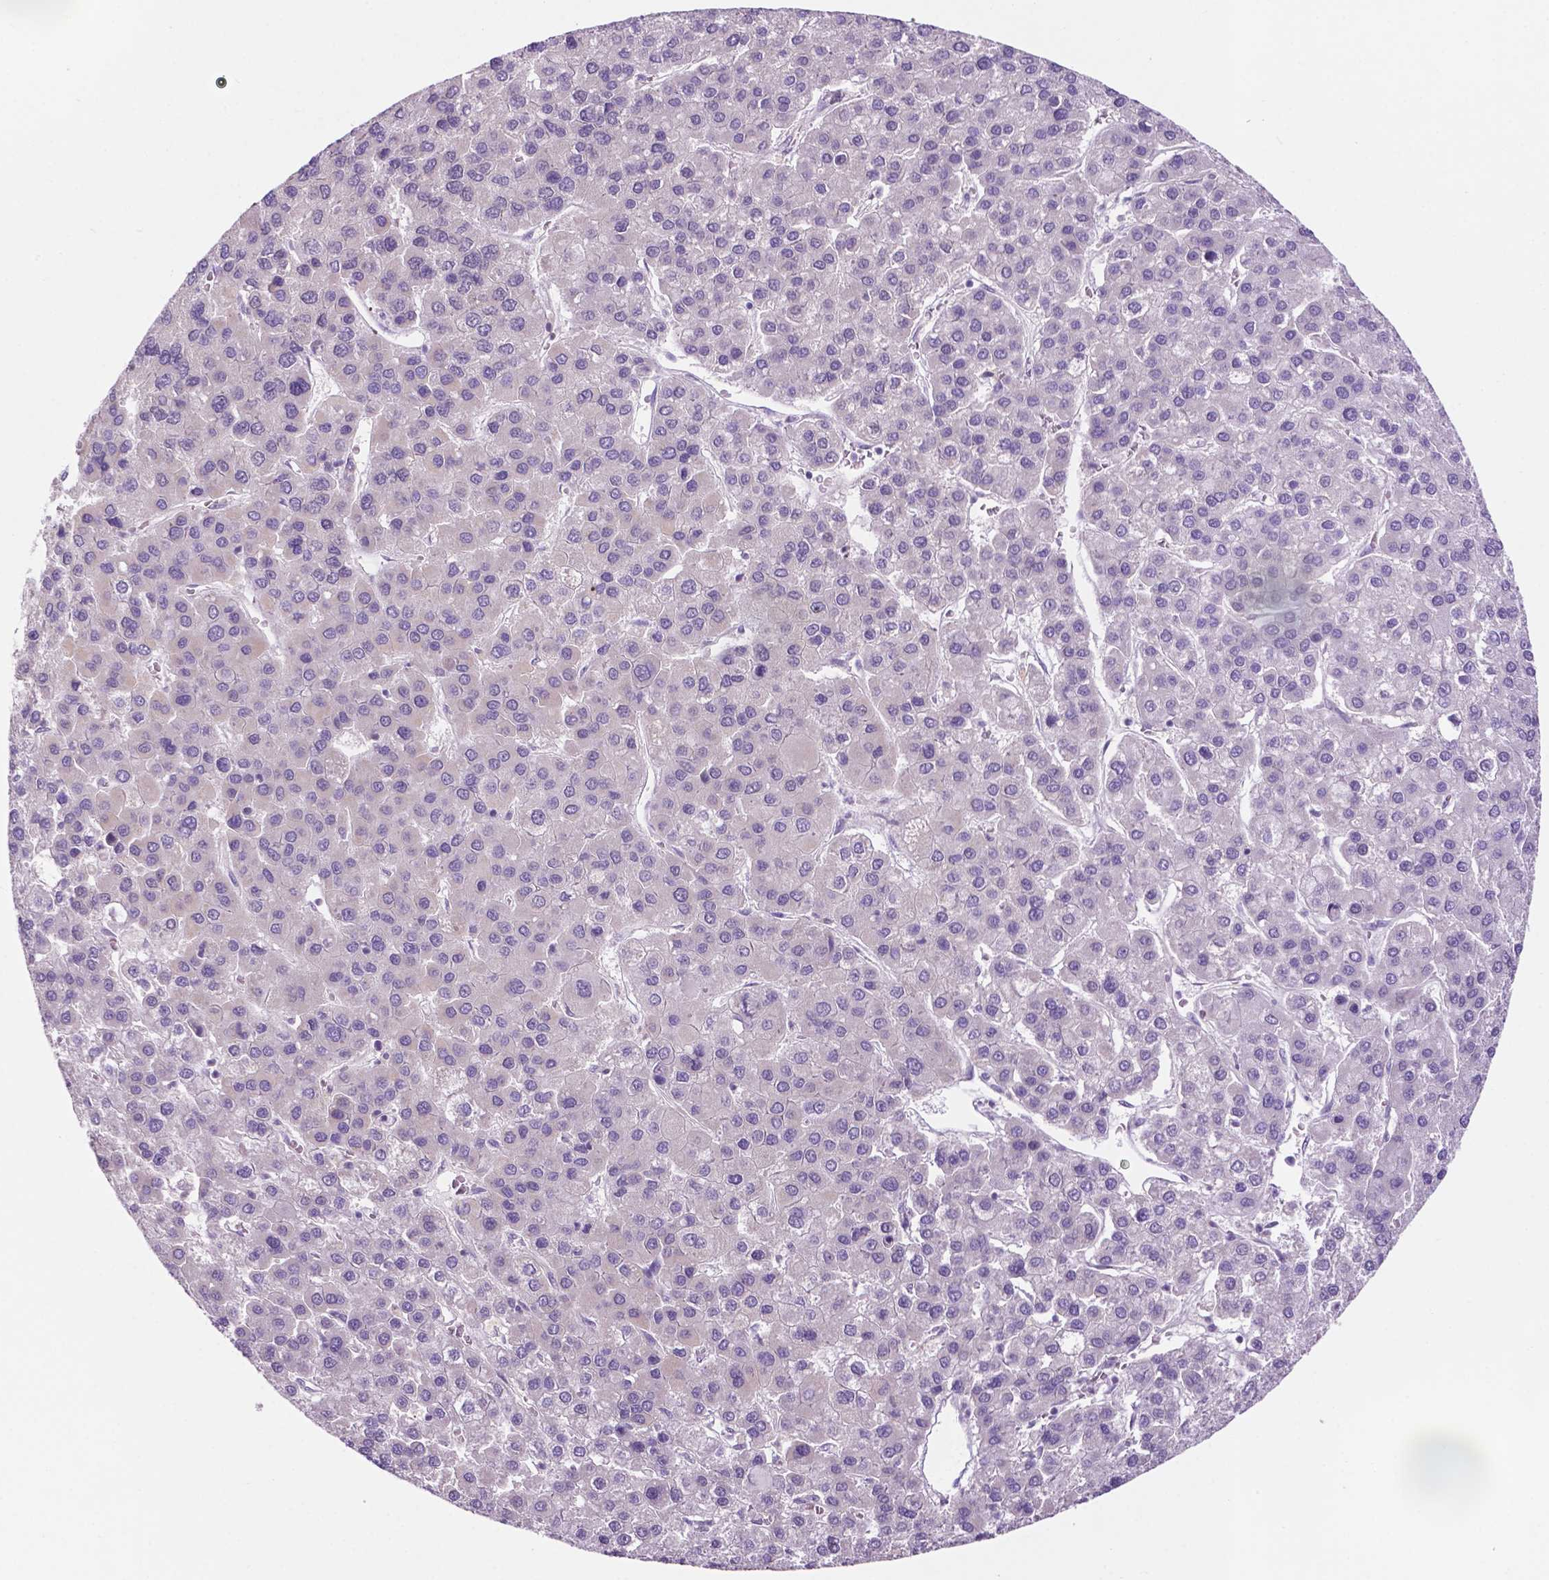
{"staining": {"intensity": "negative", "quantity": "none", "location": "none"}, "tissue": "liver cancer", "cell_type": "Tumor cells", "image_type": "cancer", "snomed": [{"axis": "morphology", "description": "Carcinoma, Hepatocellular, NOS"}, {"axis": "topography", "description": "Liver"}], "caption": "Tumor cells are negative for protein expression in human liver cancer (hepatocellular carcinoma).", "gene": "FAM50B", "patient": {"sex": "female", "age": 41}}